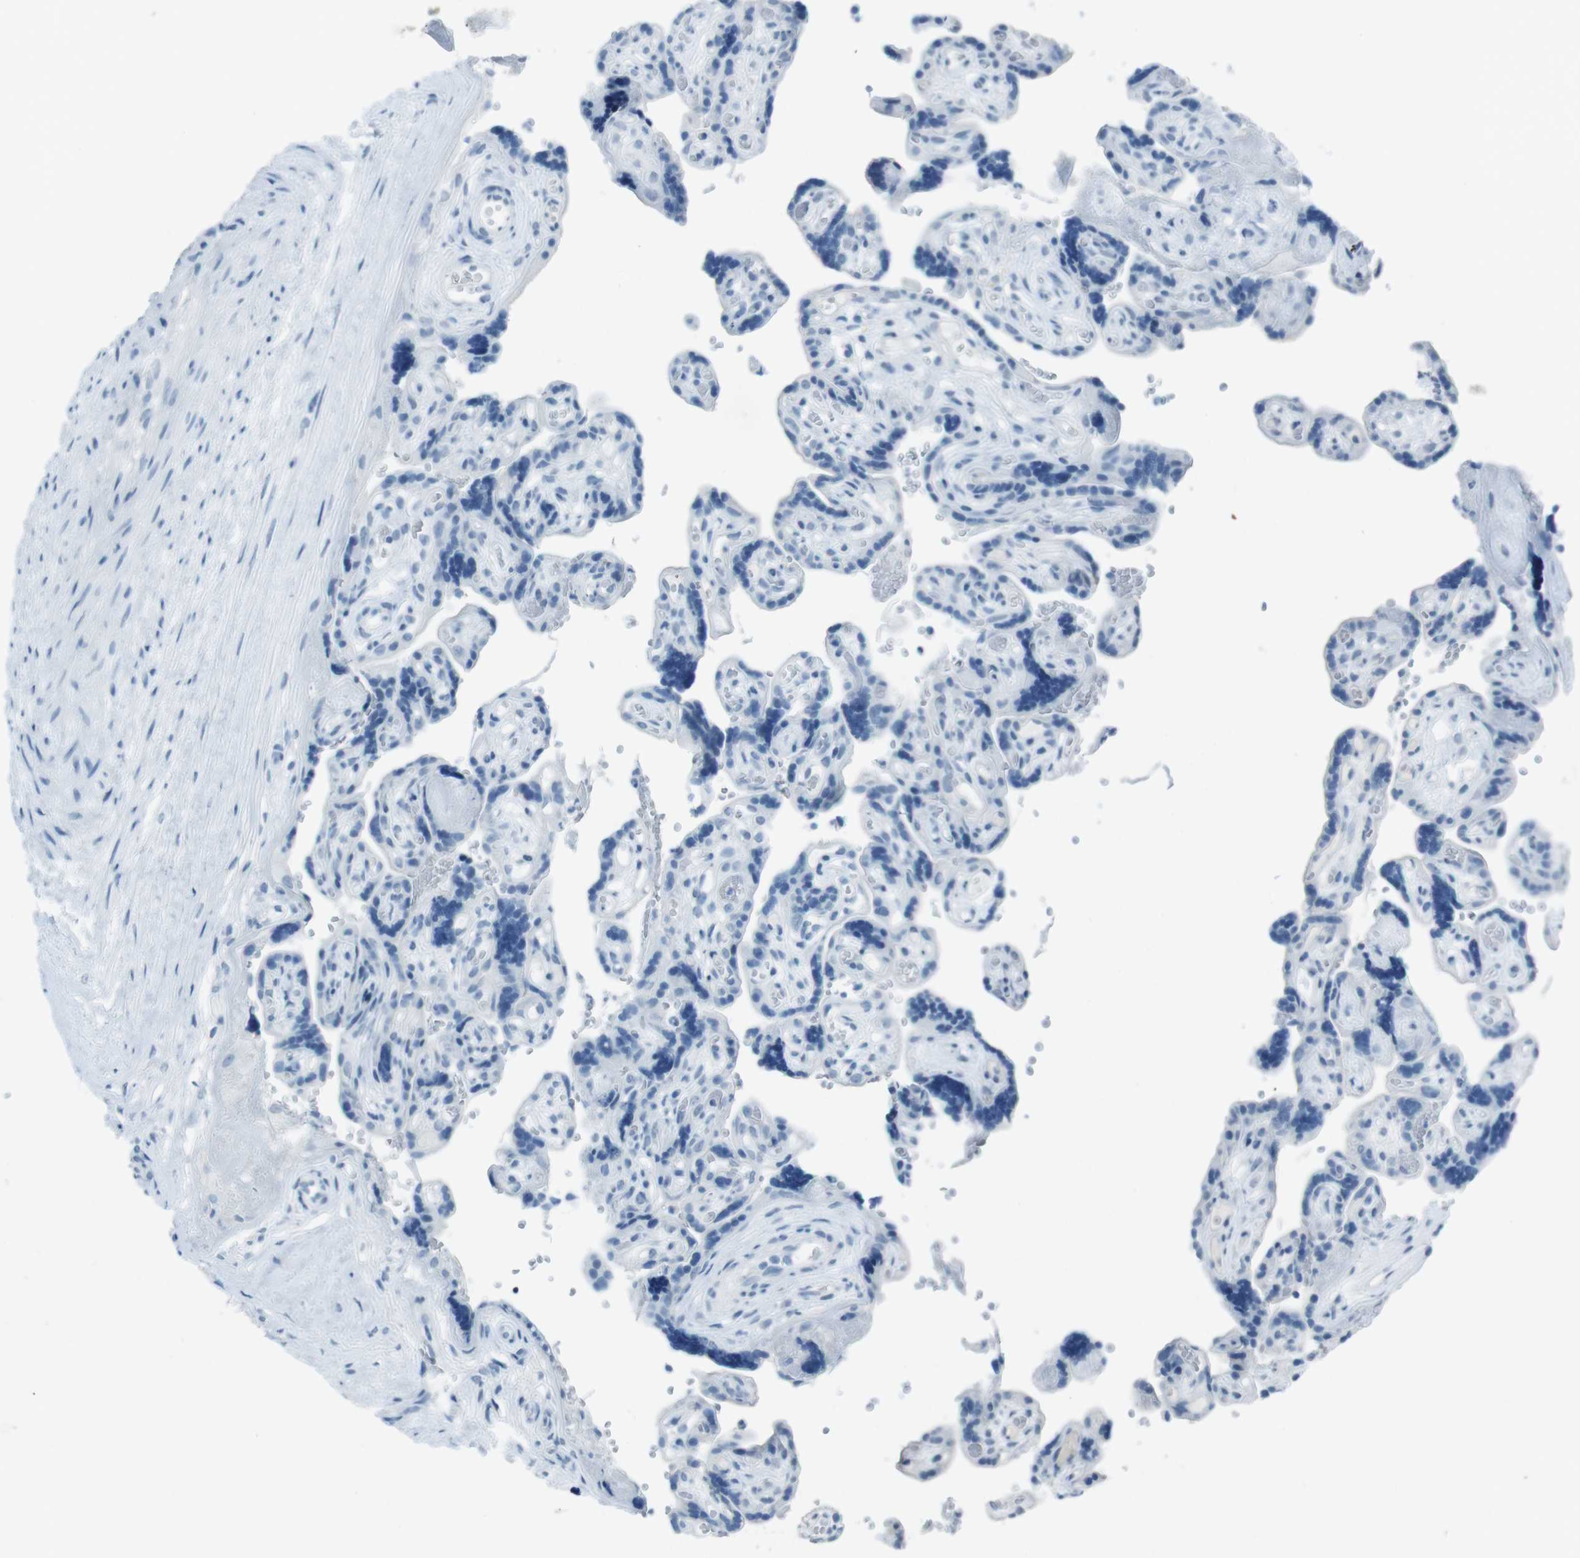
{"staining": {"intensity": "negative", "quantity": "none", "location": "none"}, "tissue": "placenta", "cell_type": "Decidual cells", "image_type": "normal", "snomed": [{"axis": "morphology", "description": "Normal tissue, NOS"}, {"axis": "topography", "description": "Placenta"}], "caption": "Placenta was stained to show a protein in brown. There is no significant staining in decidual cells.", "gene": "TMEM207", "patient": {"sex": "female", "age": 30}}